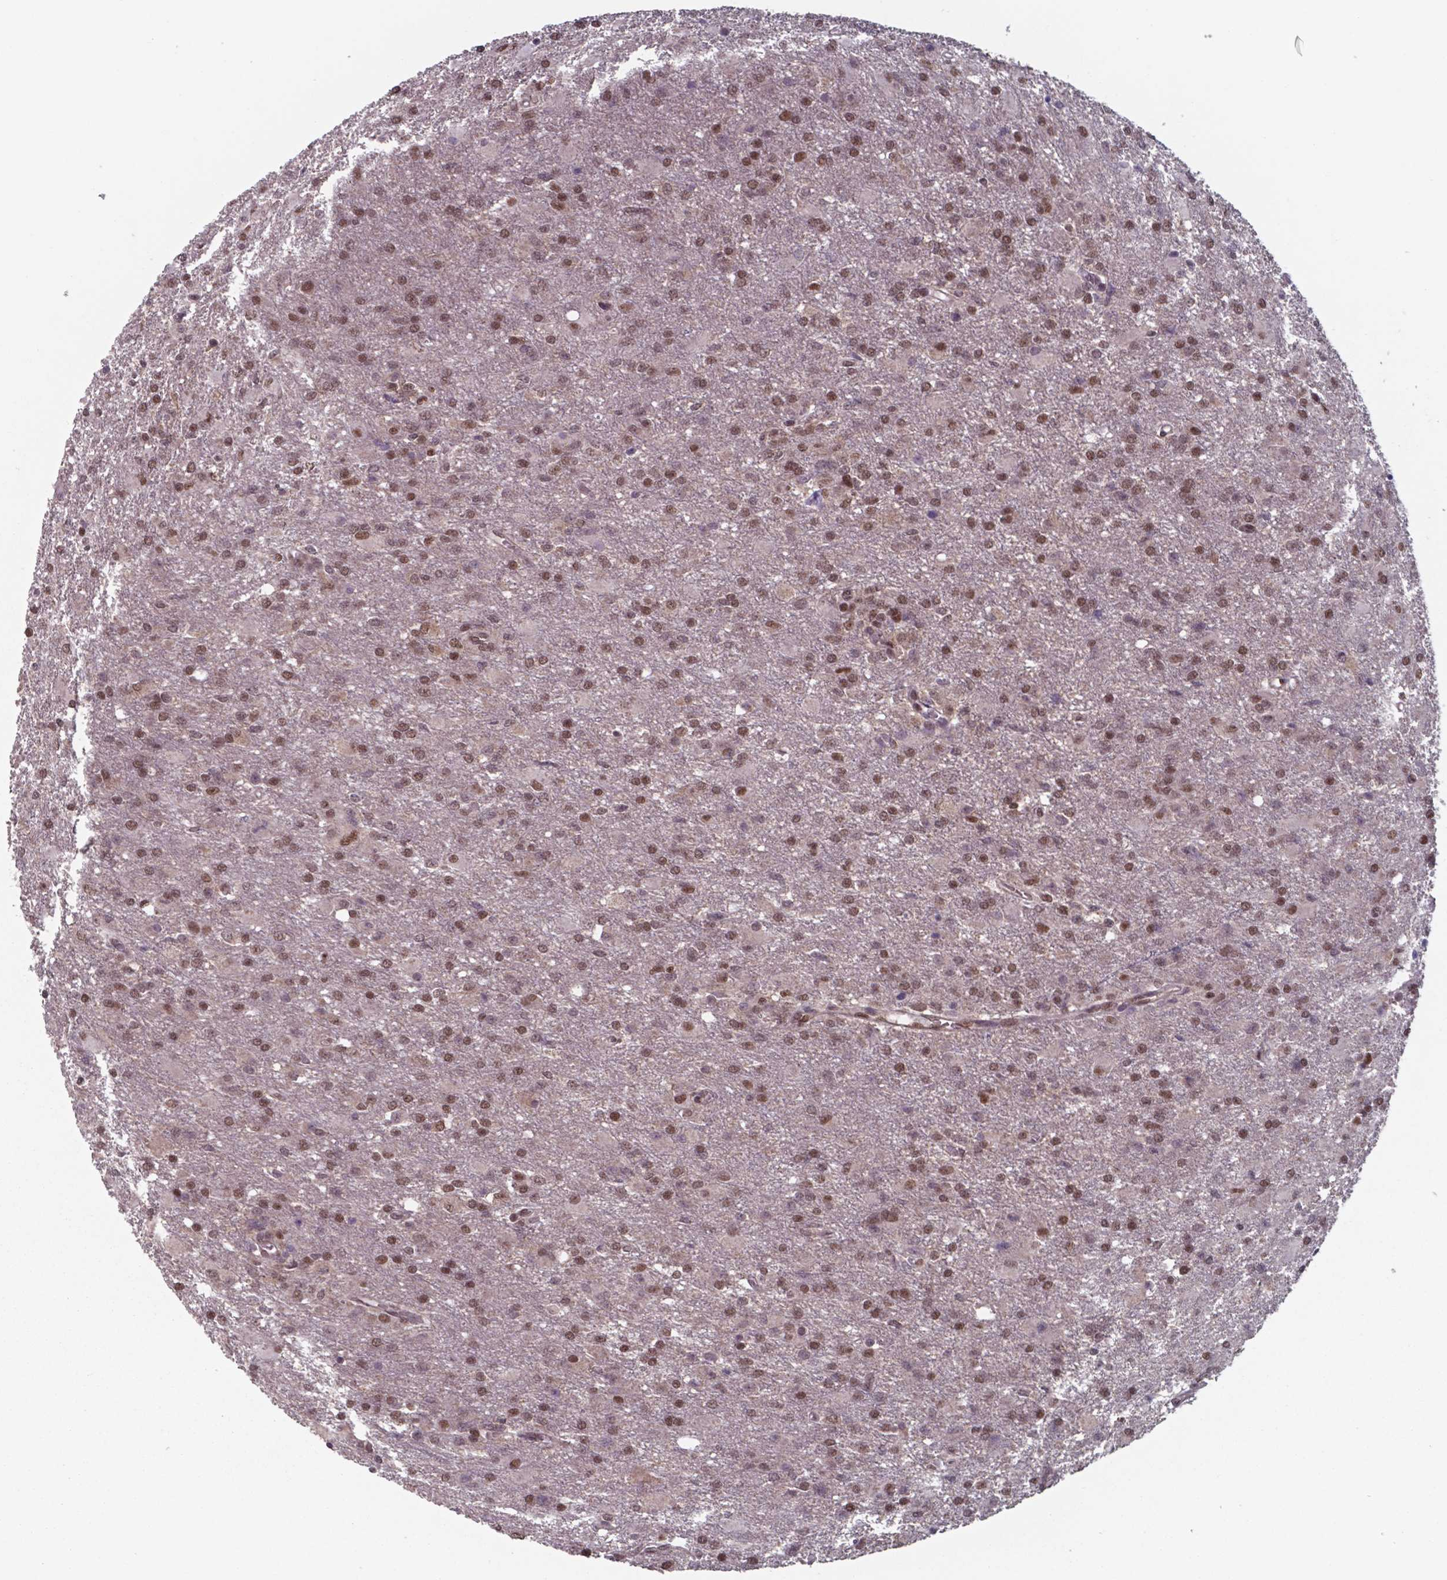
{"staining": {"intensity": "moderate", "quantity": ">75%", "location": "nuclear"}, "tissue": "glioma", "cell_type": "Tumor cells", "image_type": "cancer", "snomed": [{"axis": "morphology", "description": "Glioma, malignant, High grade"}, {"axis": "topography", "description": "Brain"}], "caption": "Glioma was stained to show a protein in brown. There is medium levels of moderate nuclear staining in about >75% of tumor cells.", "gene": "UBA1", "patient": {"sex": "male", "age": 68}}